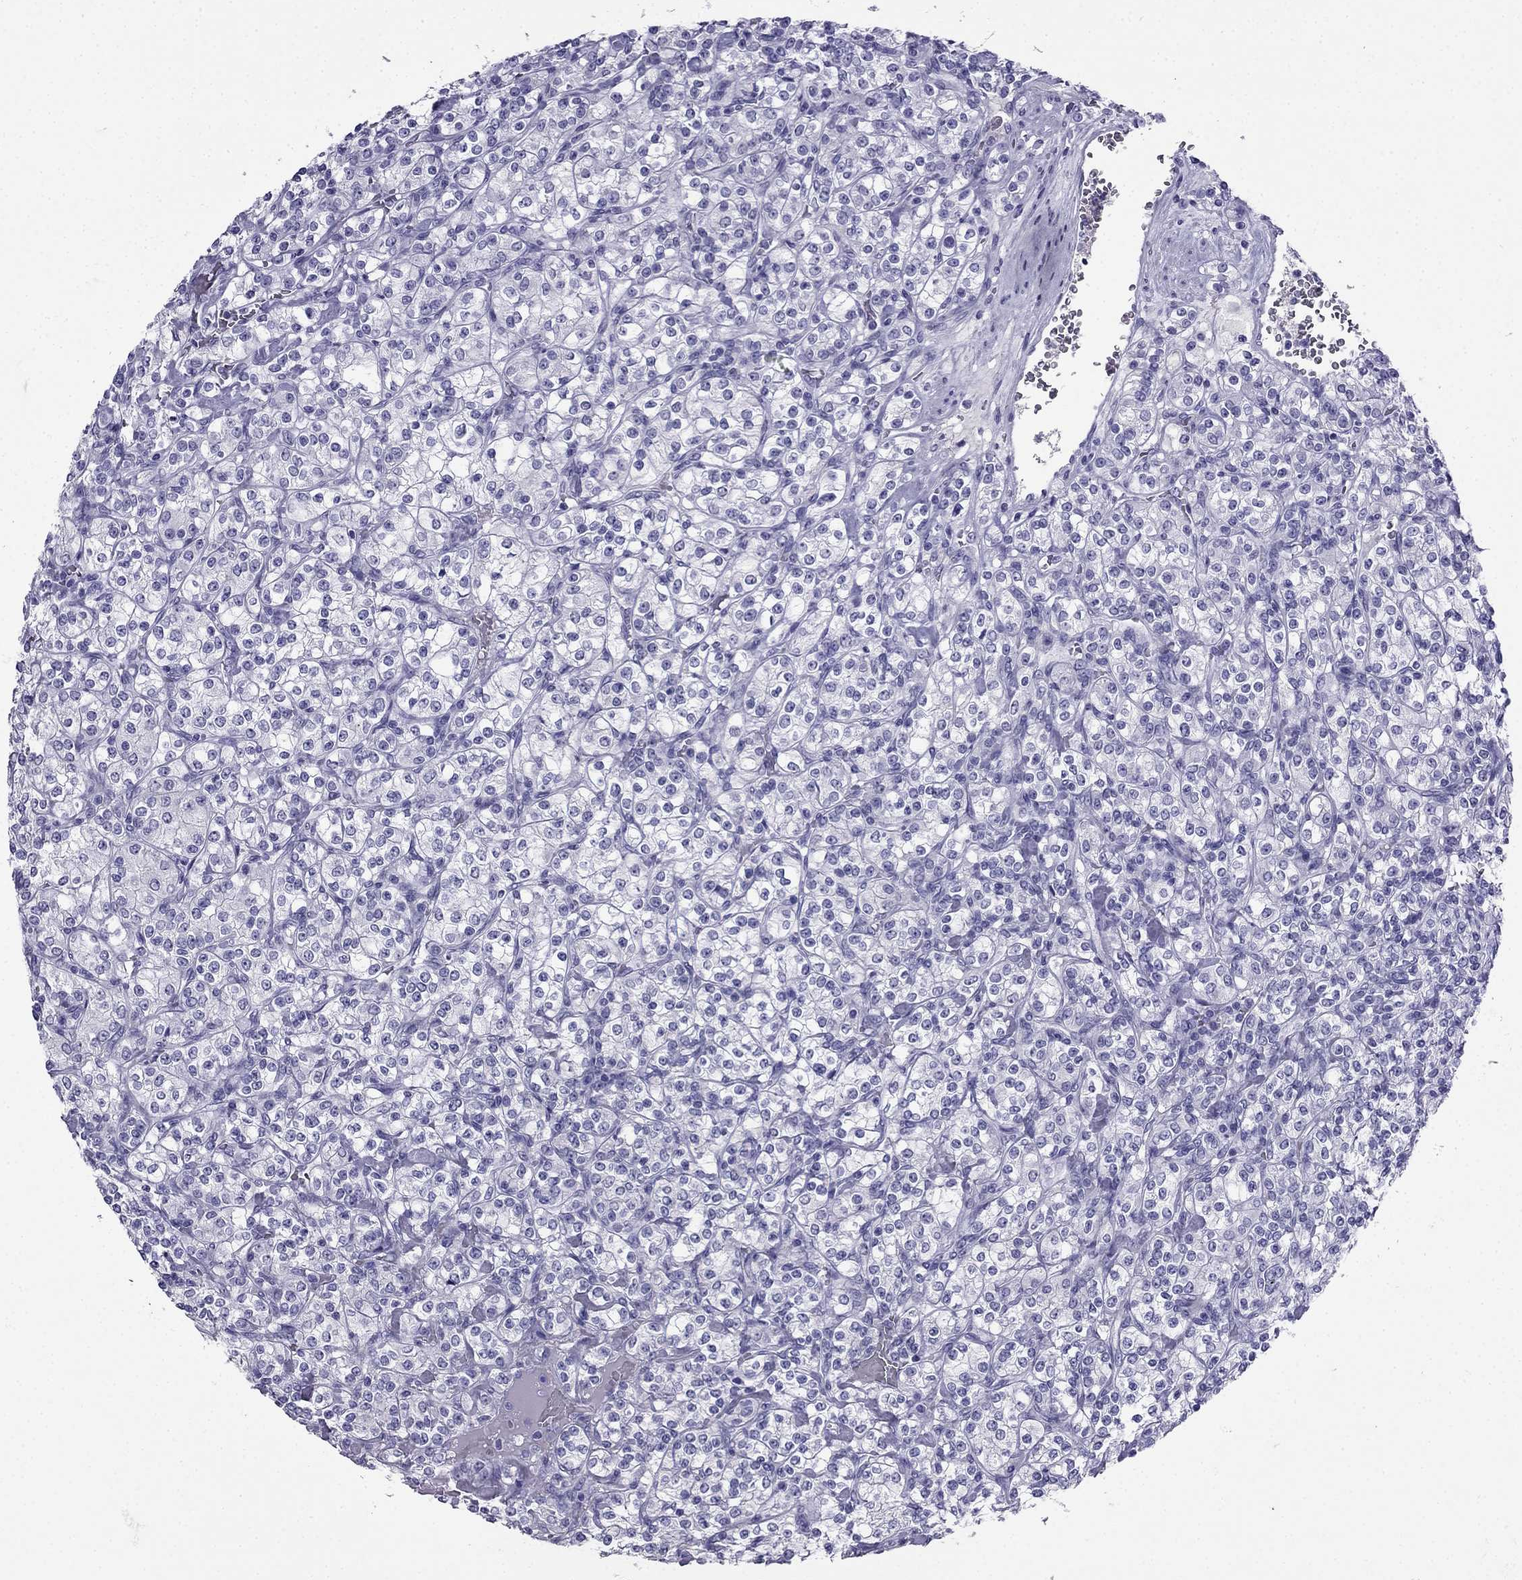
{"staining": {"intensity": "negative", "quantity": "none", "location": "none"}, "tissue": "renal cancer", "cell_type": "Tumor cells", "image_type": "cancer", "snomed": [{"axis": "morphology", "description": "Adenocarcinoma, NOS"}, {"axis": "topography", "description": "Kidney"}], "caption": "An image of renal adenocarcinoma stained for a protein displays no brown staining in tumor cells. (DAB immunohistochemistry visualized using brightfield microscopy, high magnification).", "gene": "CDHR4", "patient": {"sex": "male", "age": 77}}